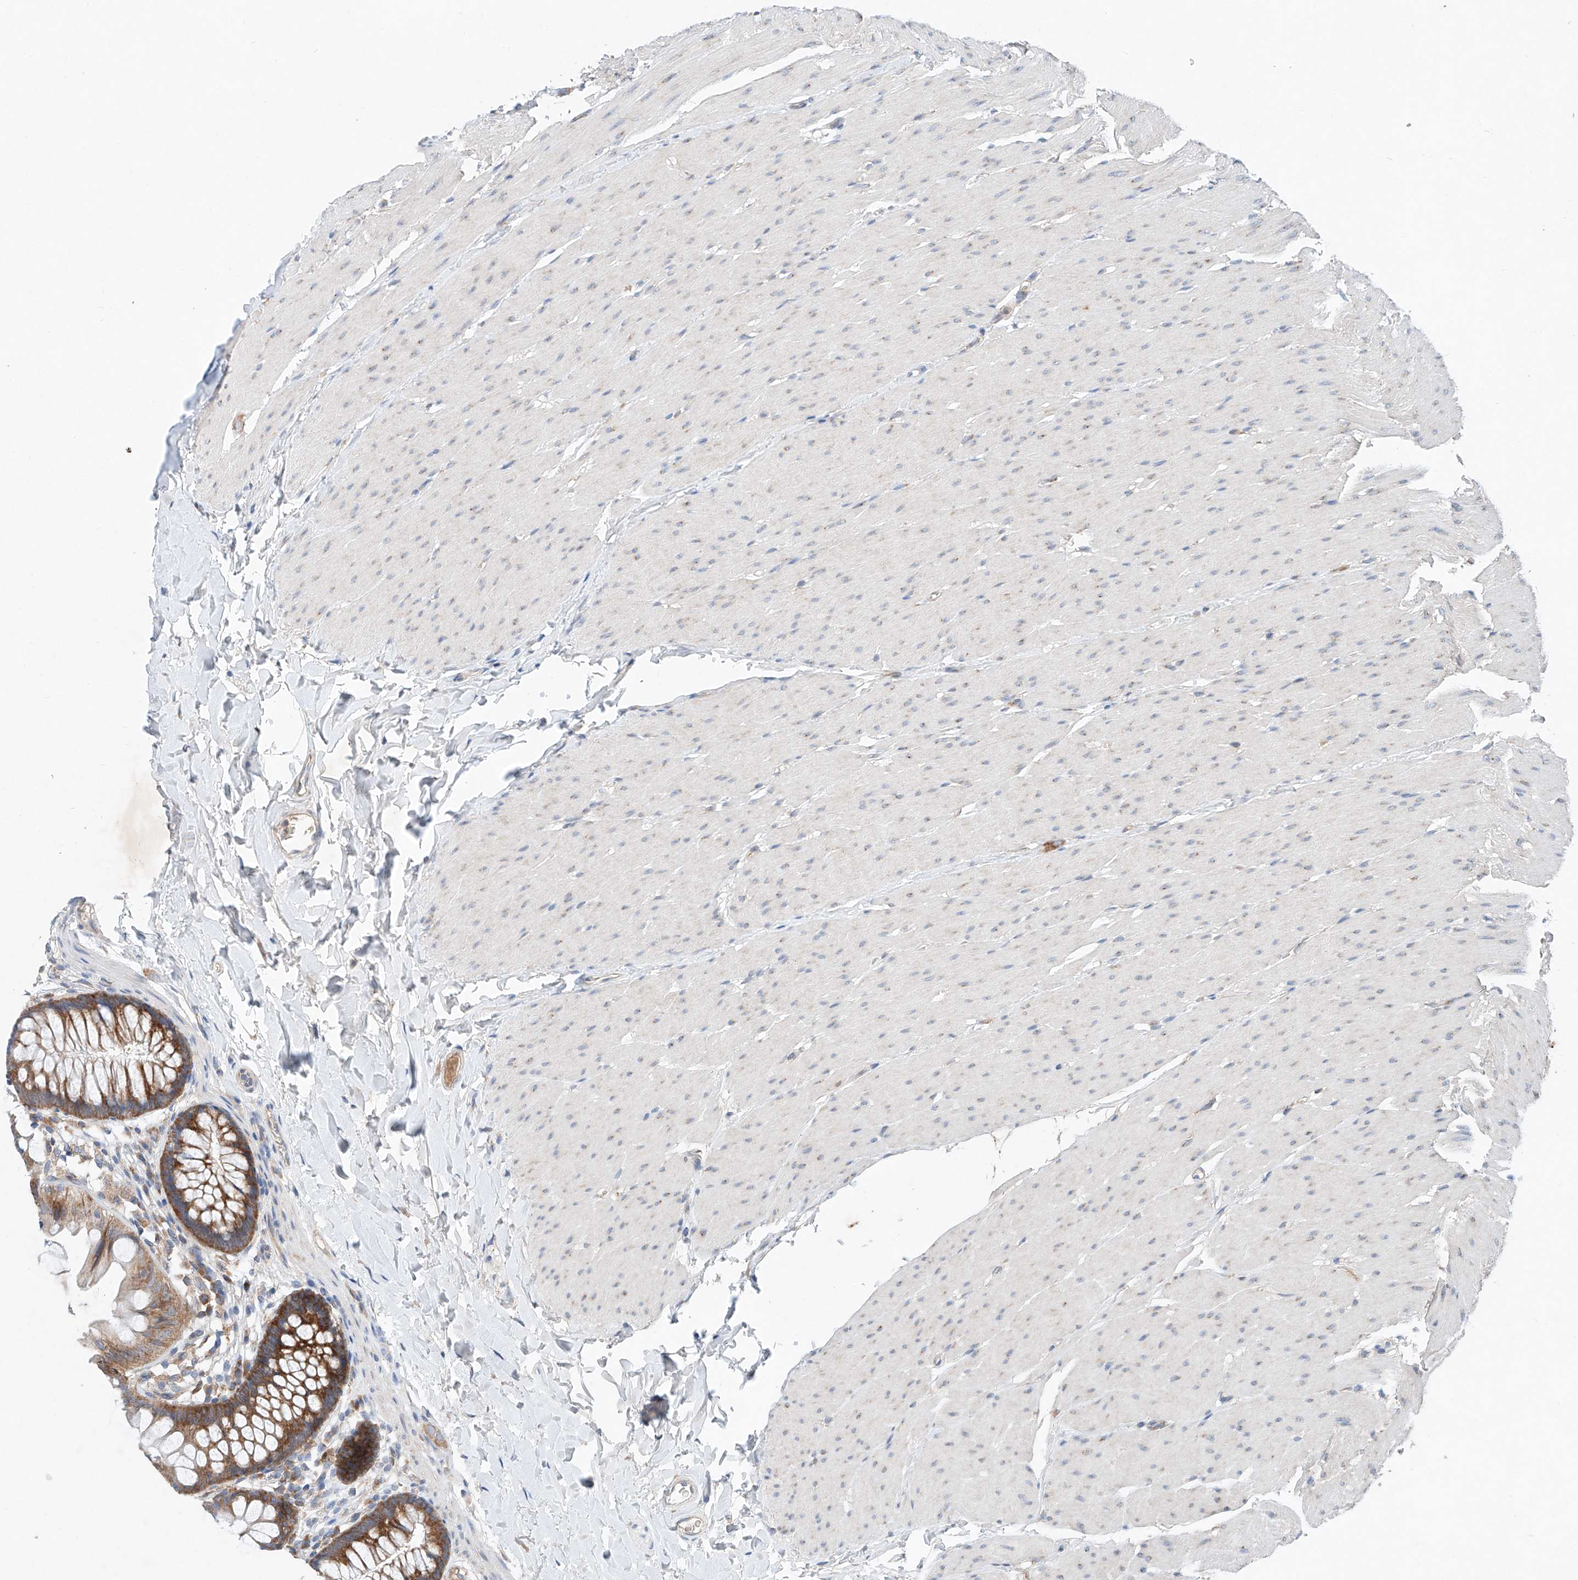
{"staining": {"intensity": "weak", "quantity": ">75%", "location": "cytoplasmic/membranous"}, "tissue": "colon", "cell_type": "Endothelial cells", "image_type": "normal", "snomed": [{"axis": "morphology", "description": "Normal tissue, NOS"}, {"axis": "topography", "description": "Colon"}], "caption": "This micrograph demonstrates immunohistochemistry staining of unremarkable colon, with low weak cytoplasmic/membranous staining in approximately >75% of endothelial cells.", "gene": "FASTK", "patient": {"sex": "female", "age": 62}}